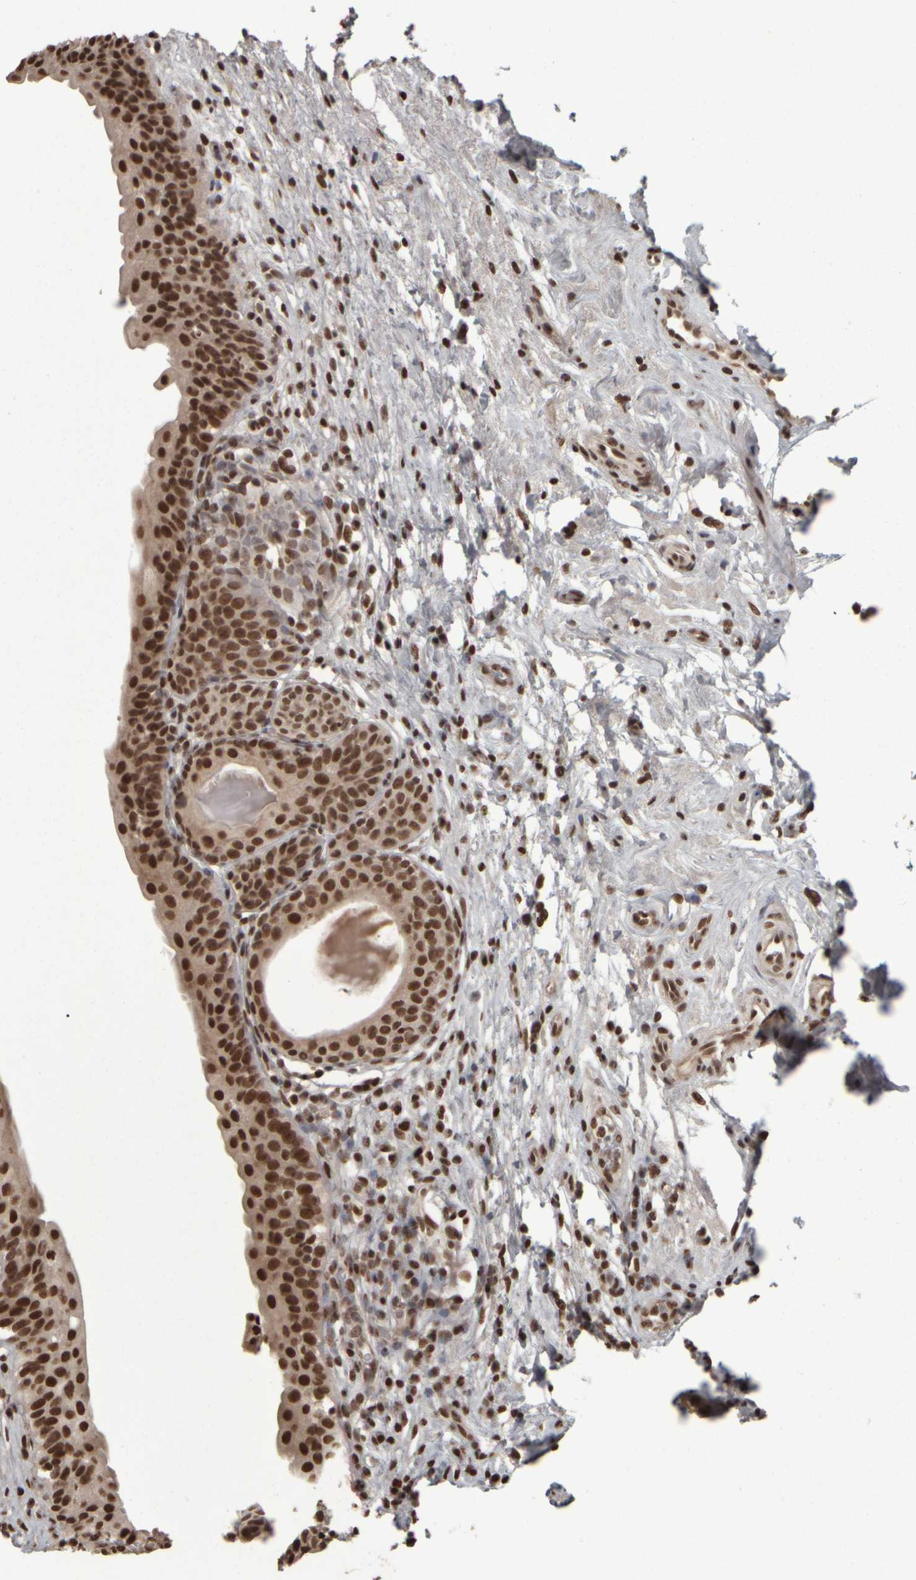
{"staining": {"intensity": "strong", "quantity": ">75%", "location": "nuclear"}, "tissue": "urinary bladder", "cell_type": "Urothelial cells", "image_type": "normal", "snomed": [{"axis": "morphology", "description": "Normal tissue, NOS"}, {"axis": "topography", "description": "Urinary bladder"}], "caption": "The immunohistochemical stain shows strong nuclear positivity in urothelial cells of unremarkable urinary bladder. Immunohistochemistry (ihc) stains the protein of interest in brown and the nuclei are stained blue.", "gene": "ZFHX4", "patient": {"sex": "male", "age": 83}}